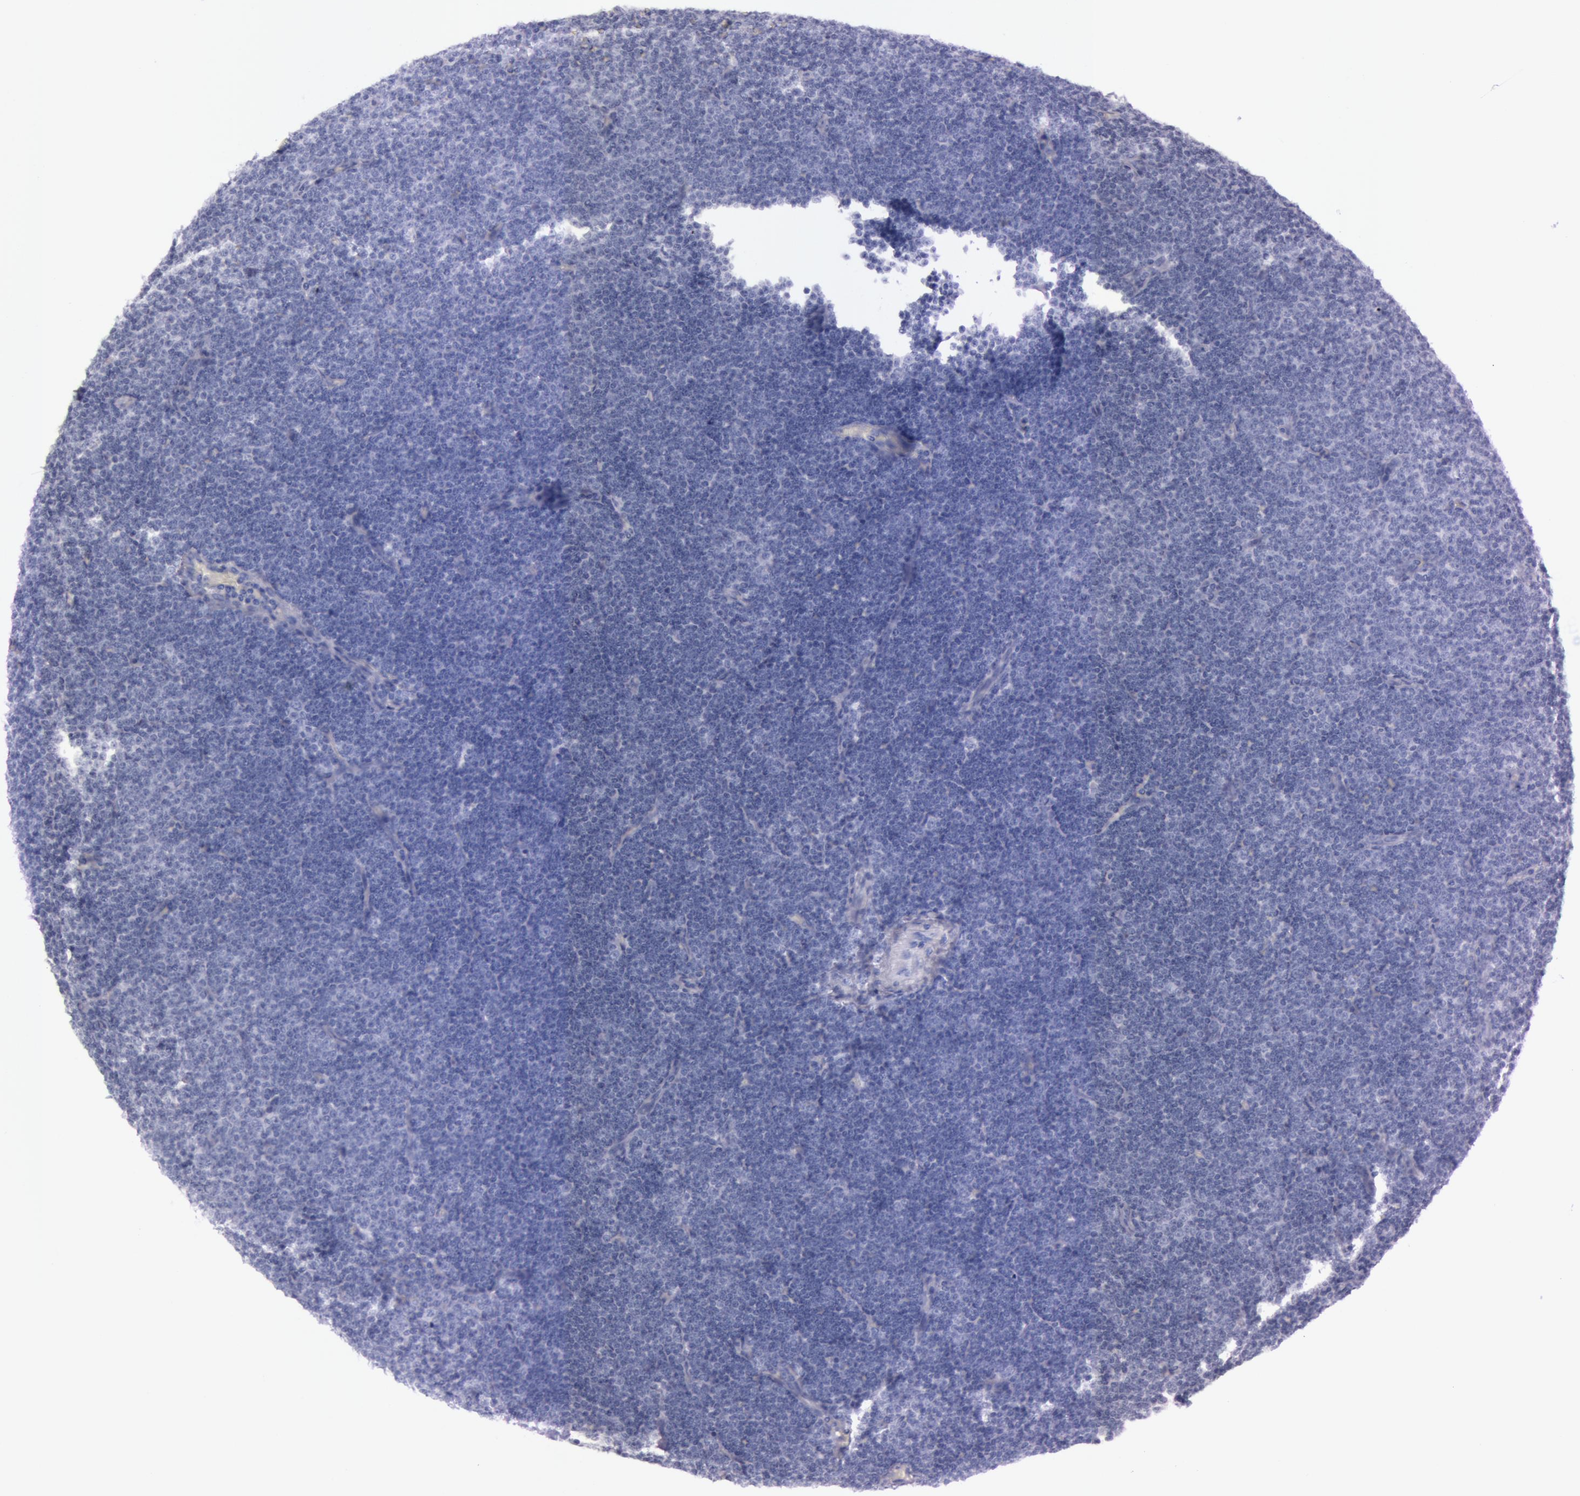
{"staining": {"intensity": "negative", "quantity": "none", "location": "none"}, "tissue": "lymphoma", "cell_type": "Tumor cells", "image_type": "cancer", "snomed": [{"axis": "morphology", "description": "Malignant lymphoma, non-Hodgkin's type, Low grade"}, {"axis": "topography", "description": "Lymph node"}], "caption": "The immunohistochemistry (IHC) image has no significant positivity in tumor cells of low-grade malignant lymphoma, non-Hodgkin's type tissue.", "gene": "S100A7", "patient": {"sex": "male", "age": 57}}